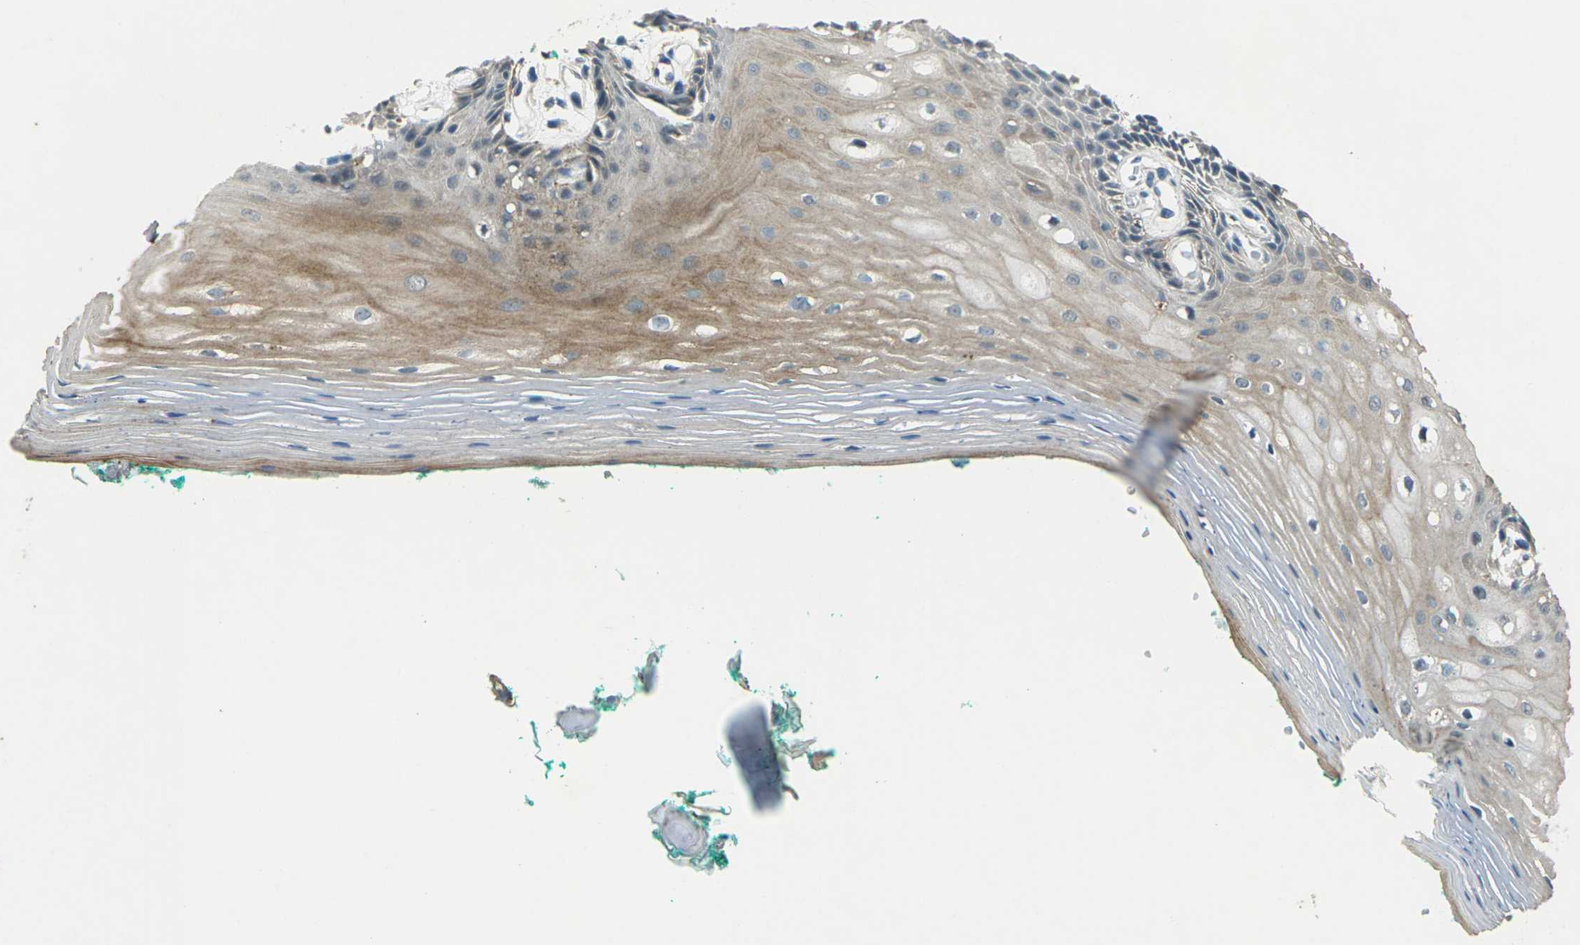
{"staining": {"intensity": "moderate", "quantity": "<25%", "location": "cytoplasmic/membranous"}, "tissue": "oral mucosa", "cell_type": "Squamous epithelial cells", "image_type": "normal", "snomed": [{"axis": "morphology", "description": "Normal tissue, NOS"}, {"axis": "topography", "description": "Skeletal muscle"}, {"axis": "topography", "description": "Oral tissue"}, {"axis": "topography", "description": "Peripheral nerve tissue"}], "caption": "Oral mucosa was stained to show a protein in brown. There is low levels of moderate cytoplasmic/membranous staining in approximately <25% of squamous epithelial cells. The protein of interest is shown in brown color, while the nuclei are stained blue.", "gene": "SLC31A2", "patient": {"sex": "female", "age": 84}}